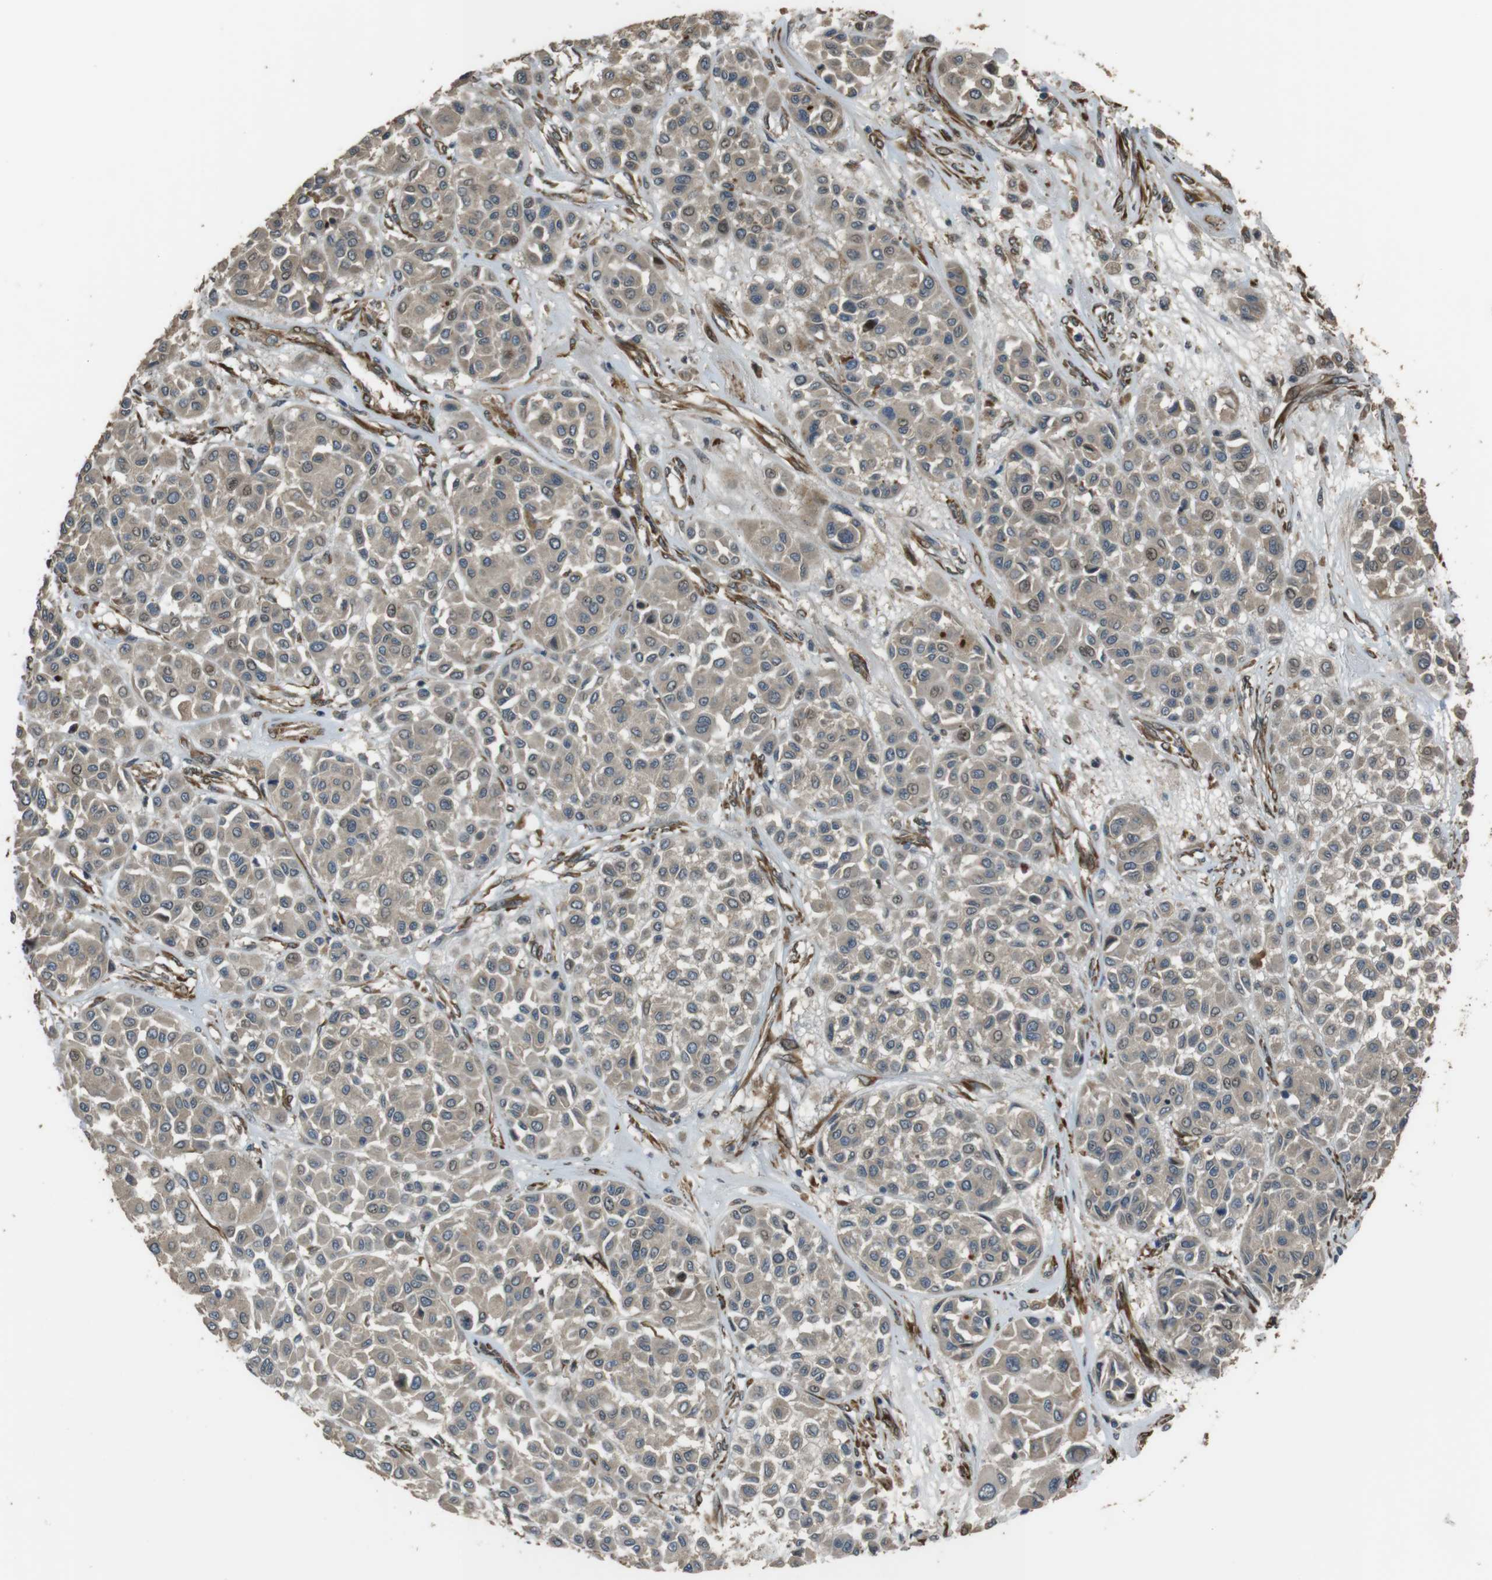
{"staining": {"intensity": "negative", "quantity": "none", "location": "none"}, "tissue": "melanoma", "cell_type": "Tumor cells", "image_type": "cancer", "snomed": [{"axis": "morphology", "description": "Malignant melanoma, Metastatic site"}, {"axis": "topography", "description": "Soft tissue"}], "caption": "DAB immunohistochemical staining of melanoma displays no significant staining in tumor cells.", "gene": "MSRB3", "patient": {"sex": "male", "age": 41}}